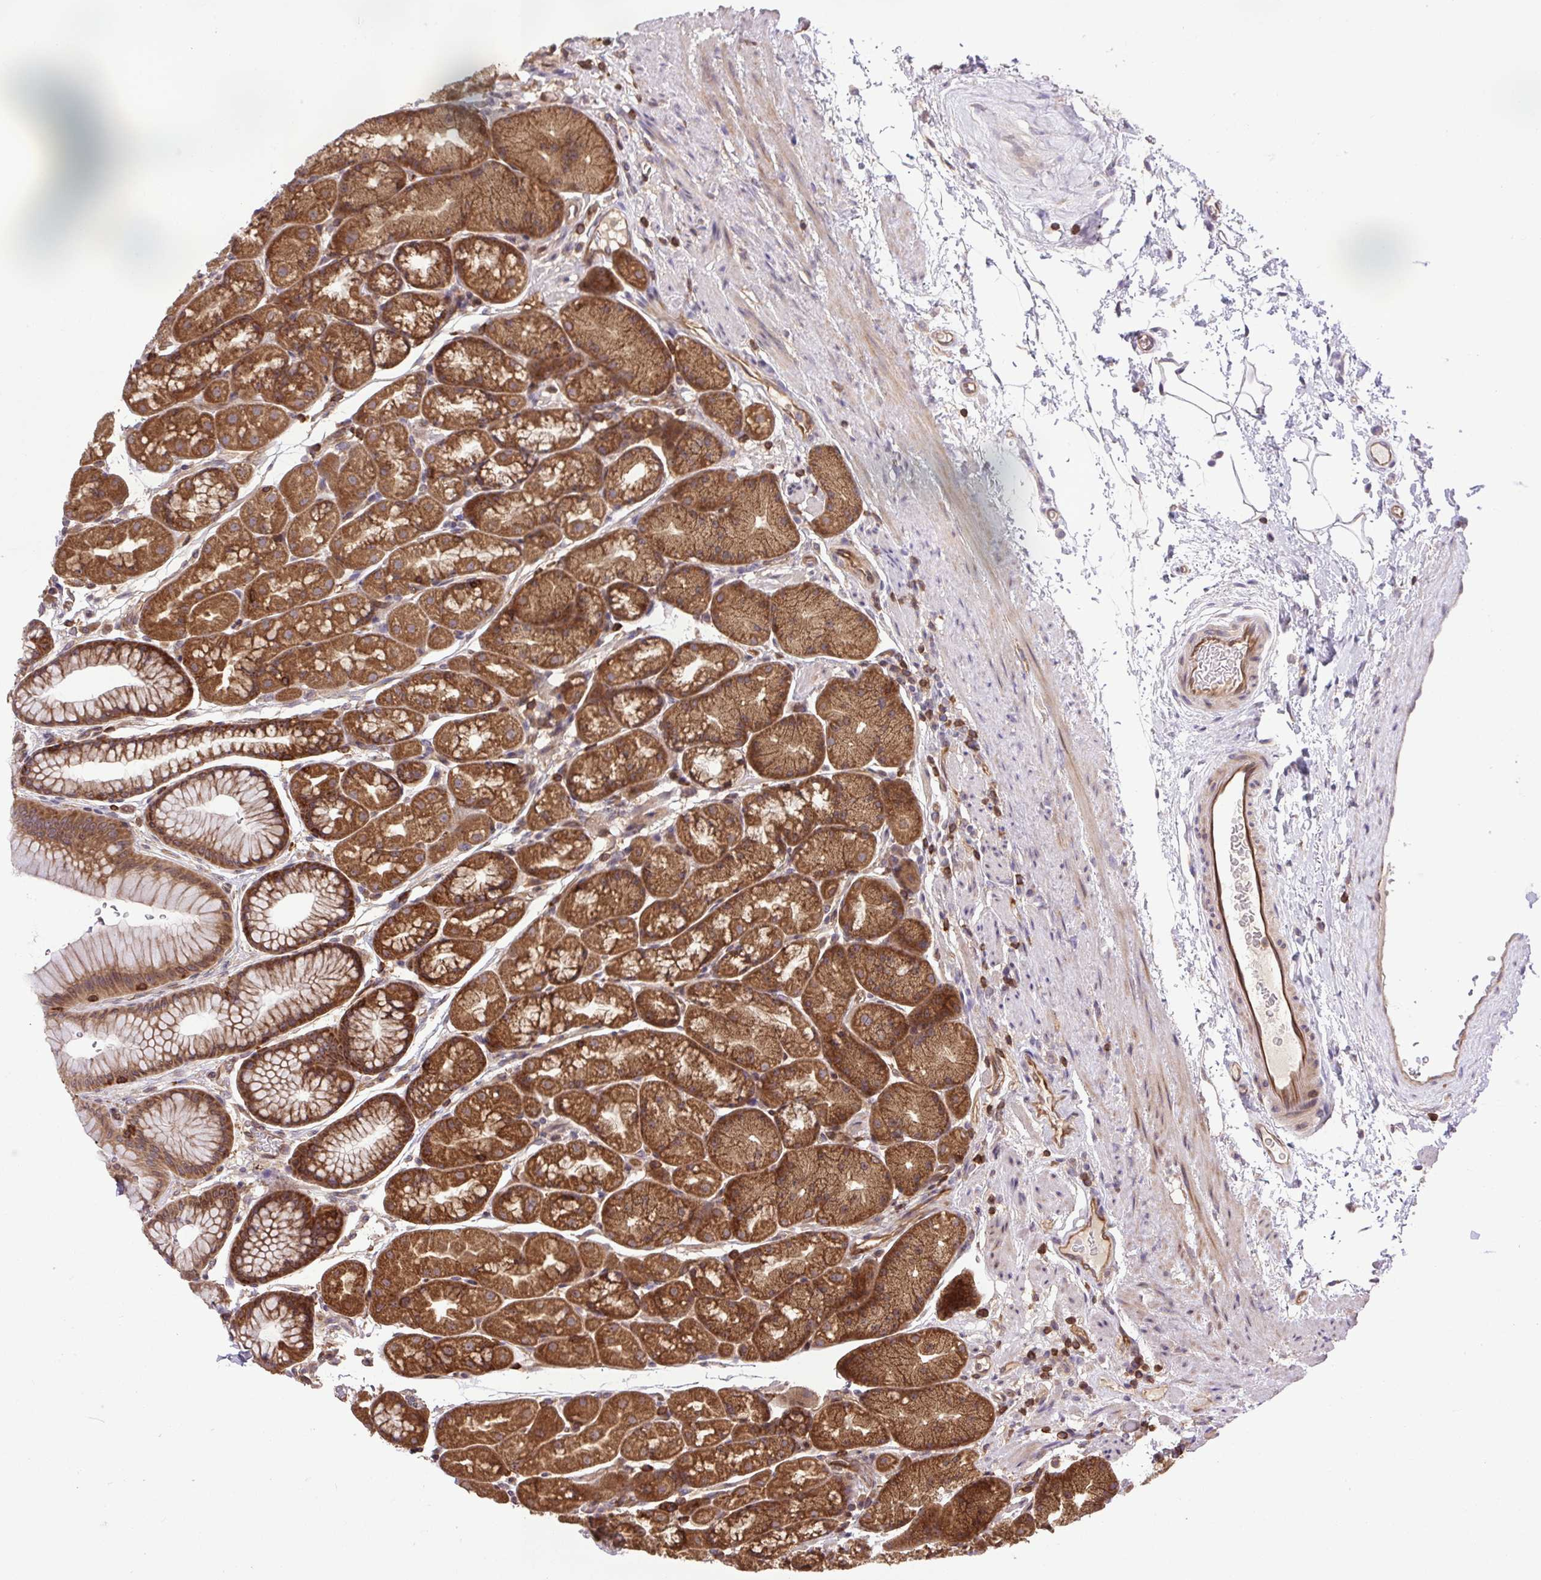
{"staining": {"intensity": "strong", "quantity": ">75%", "location": "cytoplasmic/membranous"}, "tissue": "stomach", "cell_type": "Glandular cells", "image_type": "normal", "snomed": [{"axis": "morphology", "description": "Normal tissue, NOS"}, {"axis": "topography", "description": "Stomach, lower"}], "caption": "Immunohistochemical staining of normal stomach demonstrates >75% levels of strong cytoplasmic/membranous protein expression in approximately >75% of glandular cells. The staining was performed using DAB (3,3'-diaminobenzidine) to visualize the protein expression in brown, while the nuclei were stained in blue with hematoxylin (Magnification: 20x).", "gene": "PLCG1", "patient": {"sex": "male", "age": 67}}